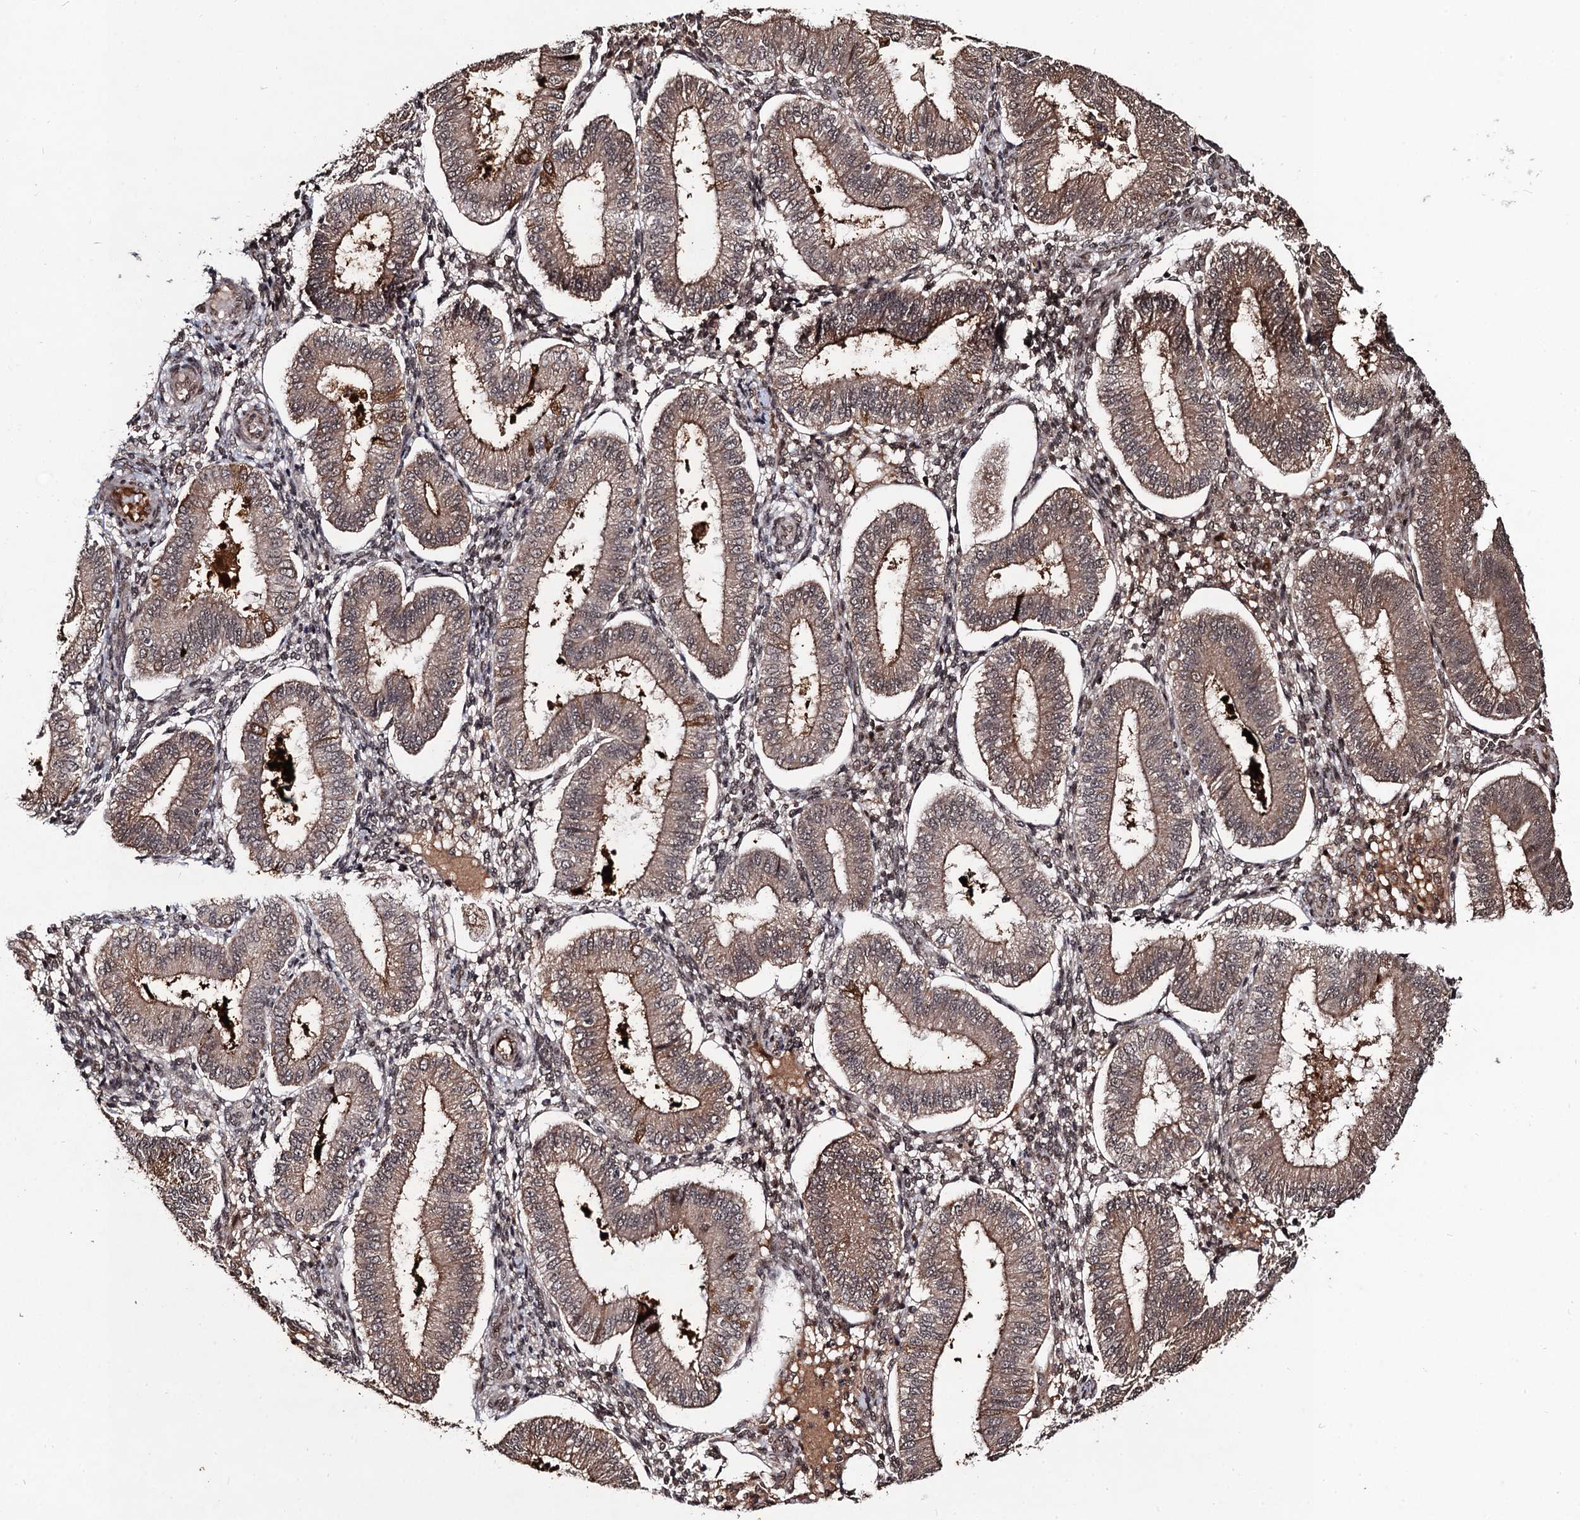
{"staining": {"intensity": "moderate", "quantity": "25%-75%", "location": "cytoplasmic/membranous,nuclear"}, "tissue": "endometrium", "cell_type": "Cells in endometrial stroma", "image_type": "normal", "snomed": [{"axis": "morphology", "description": "Normal tissue, NOS"}, {"axis": "topography", "description": "Endometrium"}], "caption": "Immunohistochemical staining of benign endometrium reveals moderate cytoplasmic/membranous,nuclear protein positivity in about 25%-75% of cells in endometrial stroma.", "gene": "SFSWAP", "patient": {"sex": "female", "age": 39}}